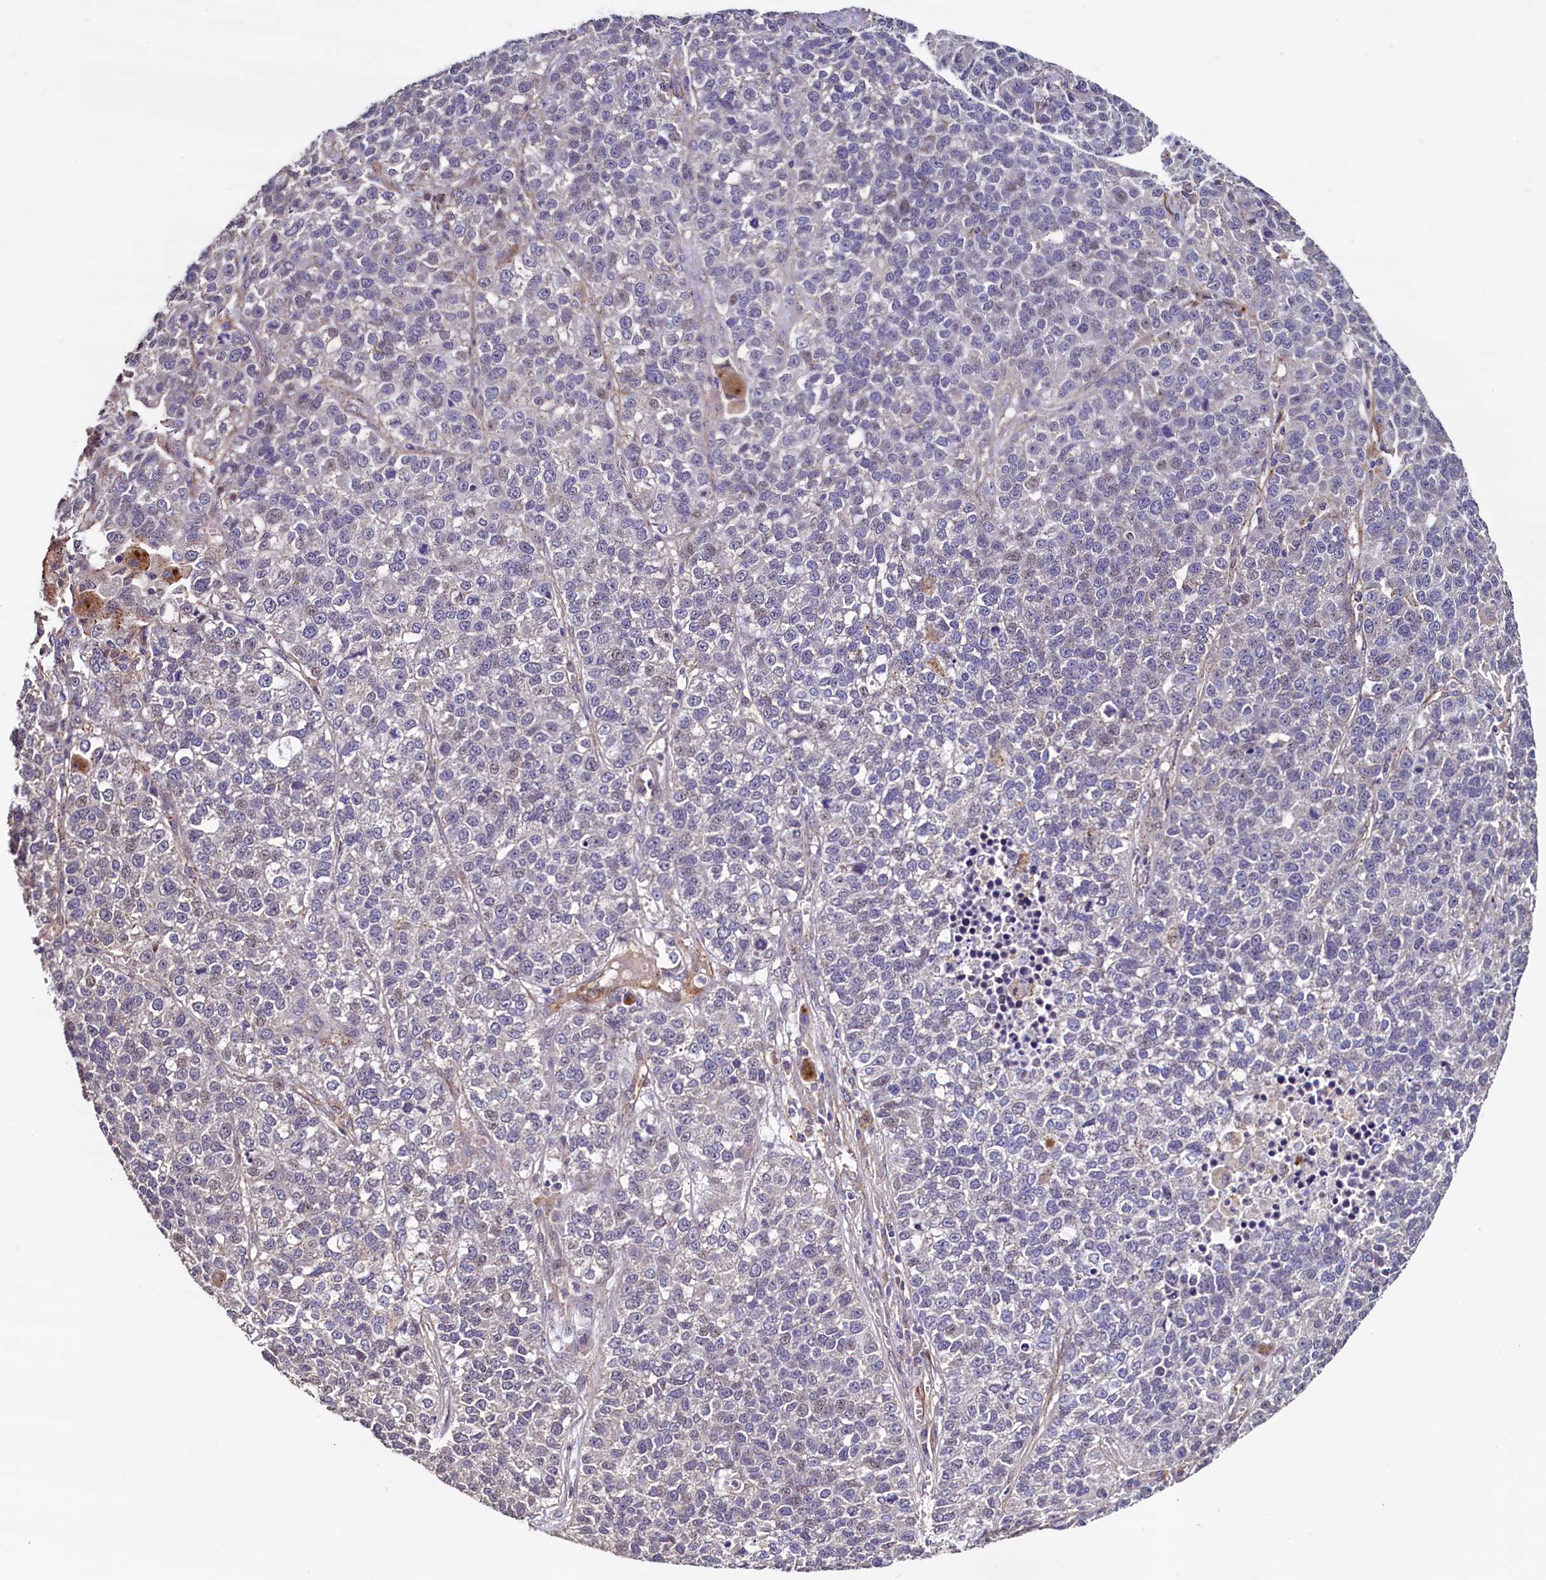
{"staining": {"intensity": "negative", "quantity": "none", "location": "none"}, "tissue": "lung cancer", "cell_type": "Tumor cells", "image_type": "cancer", "snomed": [{"axis": "morphology", "description": "Adenocarcinoma, NOS"}, {"axis": "topography", "description": "Lung"}], "caption": "Immunohistochemistry (IHC) histopathology image of human lung adenocarcinoma stained for a protein (brown), which demonstrates no expression in tumor cells.", "gene": "PALM", "patient": {"sex": "male", "age": 49}}